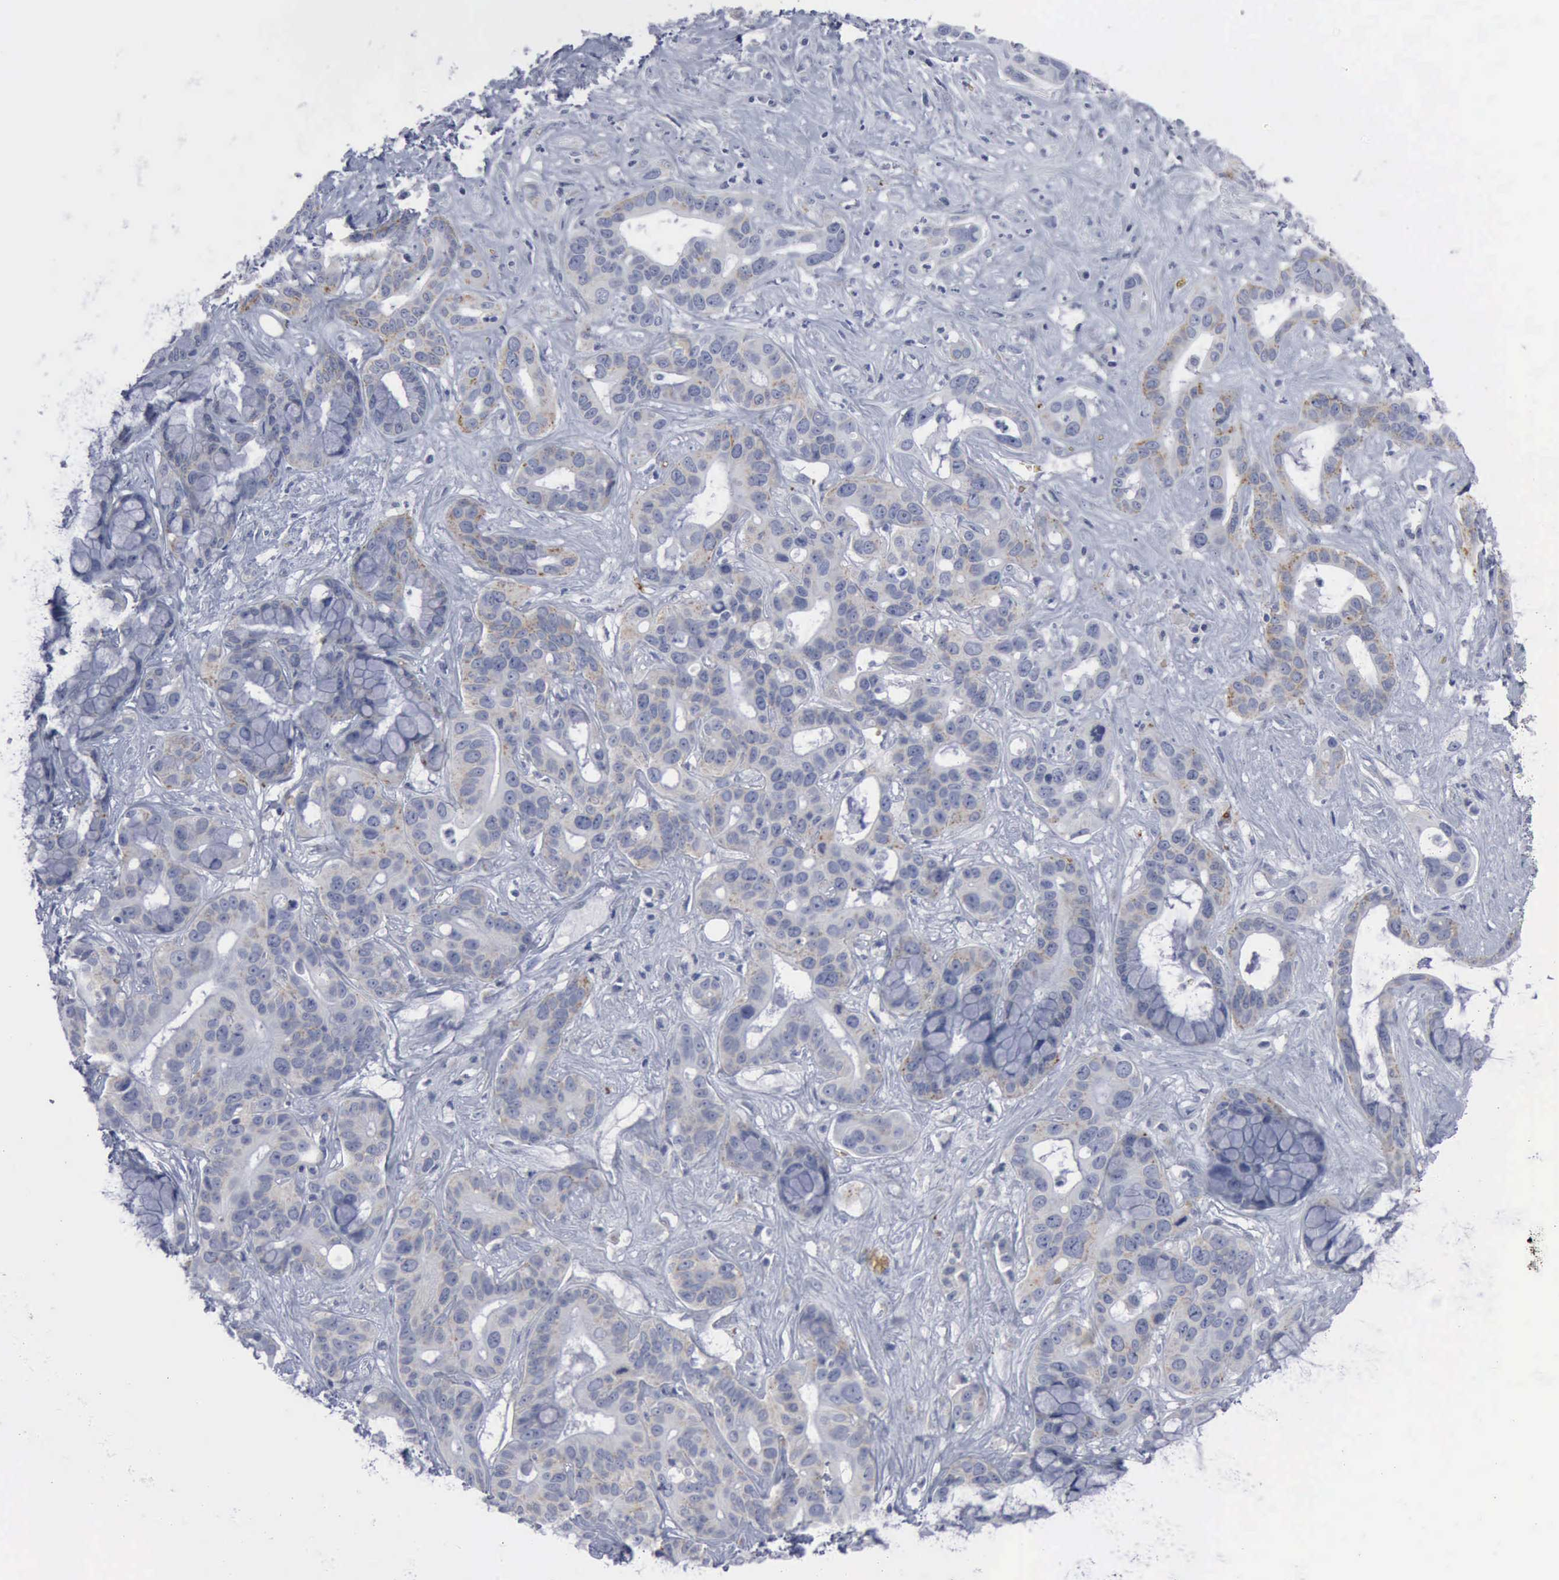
{"staining": {"intensity": "weak", "quantity": "25%-75%", "location": "cytoplasmic/membranous"}, "tissue": "liver cancer", "cell_type": "Tumor cells", "image_type": "cancer", "snomed": [{"axis": "morphology", "description": "Cholangiocarcinoma"}, {"axis": "topography", "description": "Liver"}], "caption": "Cholangiocarcinoma (liver) stained for a protein (brown) shows weak cytoplasmic/membranous positive positivity in approximately 25%-75% of tumor cells.", "gene": "TGFB1", "patient": {"sex": "female", "age": 65}}